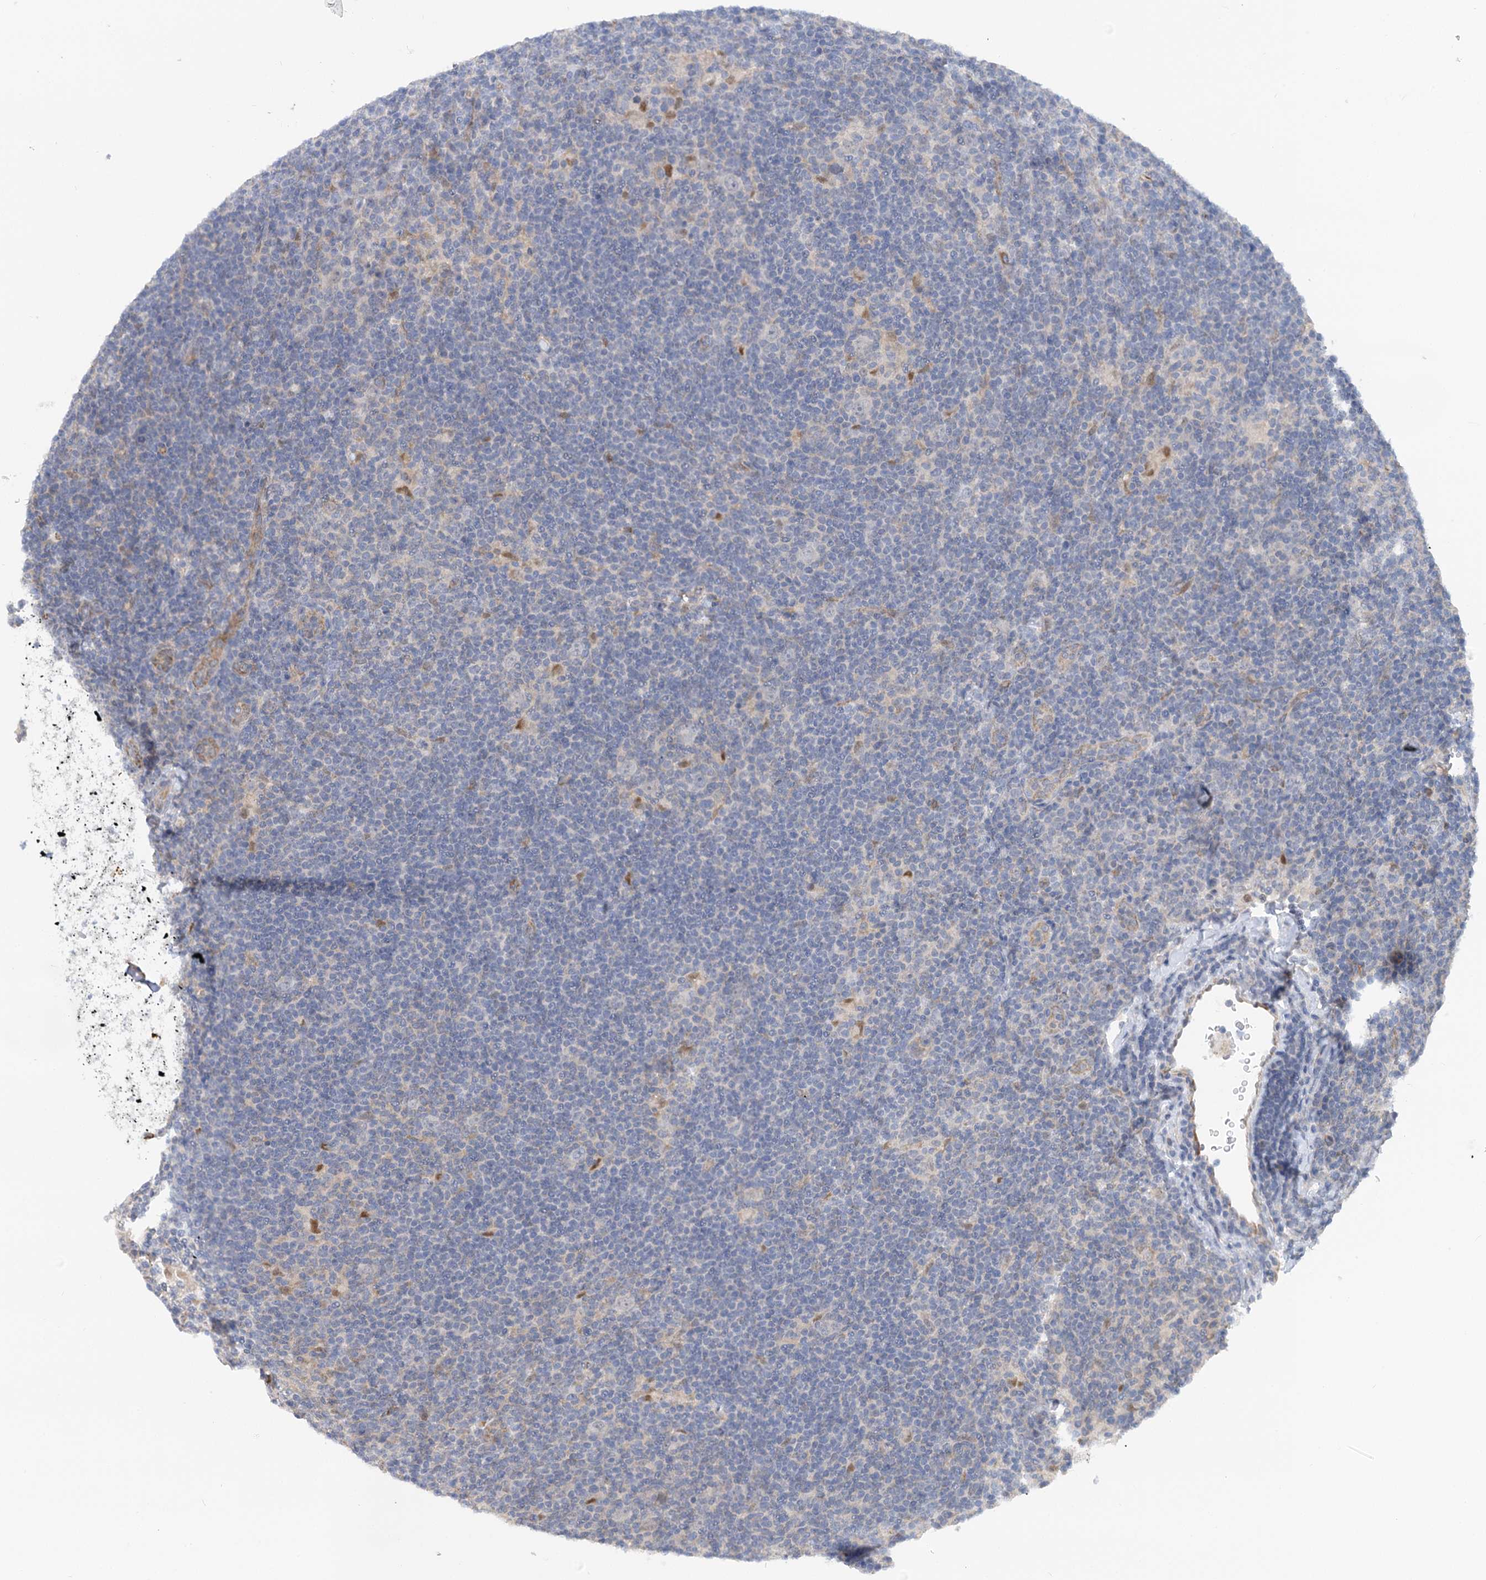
{"staining": {"intensity": "negative", "quantity": "none", "location": "none"}, "tissue": "lymphoma", "cell_type": "Tumor cells", "image_type": "cancer", "snomed": [{"axis": "morphology", "description": "Hodgkin's disease, NOS"}, {"axis": "topography", "description": "Lymph node"}], "caption": "Immunohistochemical staining of human Hodgkin's disease displays no significant expression in tumor cells.", "gene": "NELL2", "patient": {"sex": "female", "age": 57}}